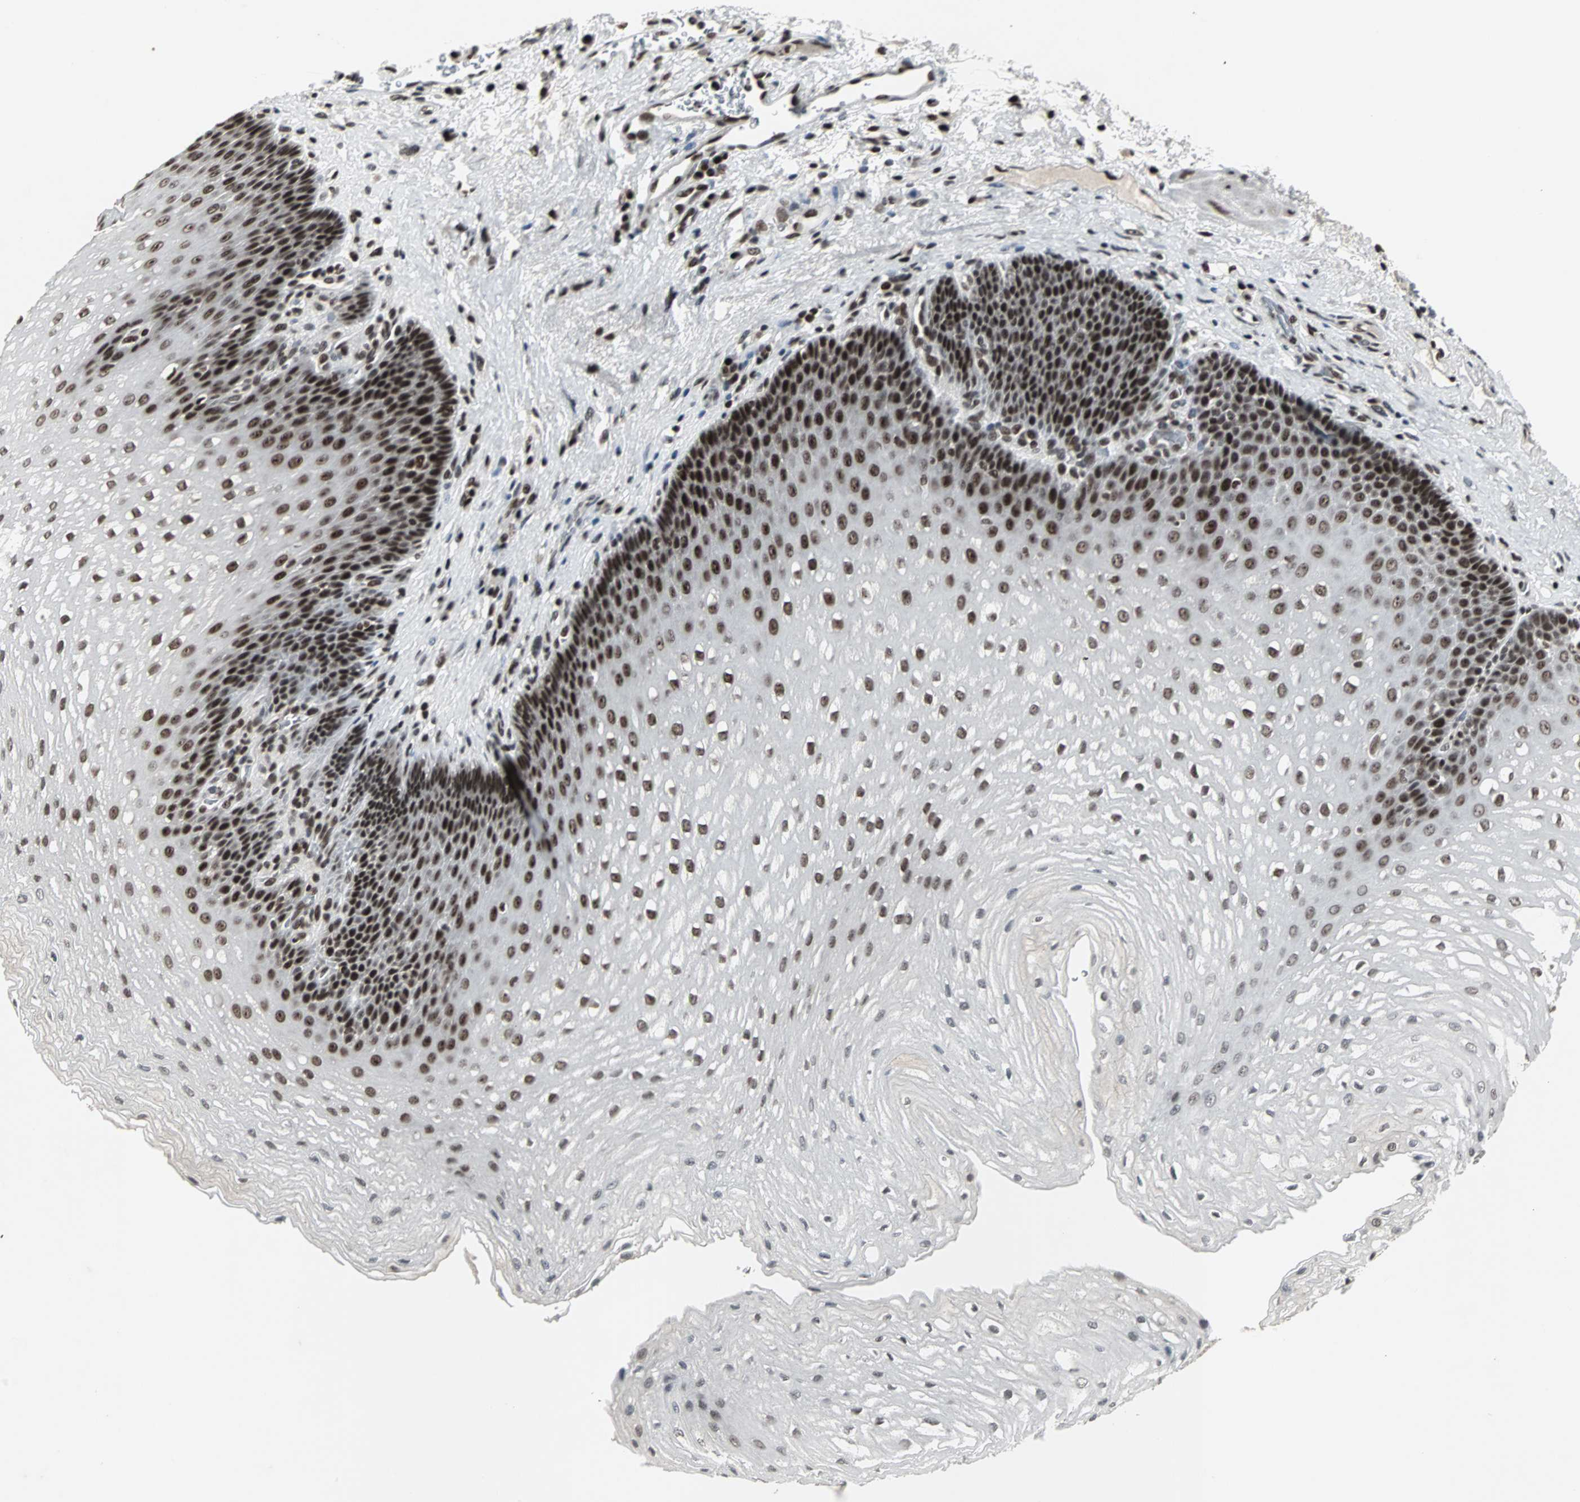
{"staining": {"intensity": "strong", "quantity": "25%-75%", "location": "nuclear"}, "tissue": "esophagus", "cell_type": "Squamous epithelial cells", "image_type": "normal", "snomed": [{"axis": "morphology", "description": "Normal tissue, NOS"}, {"axis": "topography", "description": "Esophagus"}], "caption": "Immunohistochemistry (IHC) micrograph of unremarkable esophagus stained for a protein (brown), which reveals high levels of strong nuclear staining in approximately 25%-75% of squamous epithelial cells.", "gene": "PNKP", "patient": {"sex": "male", "age": 48}}